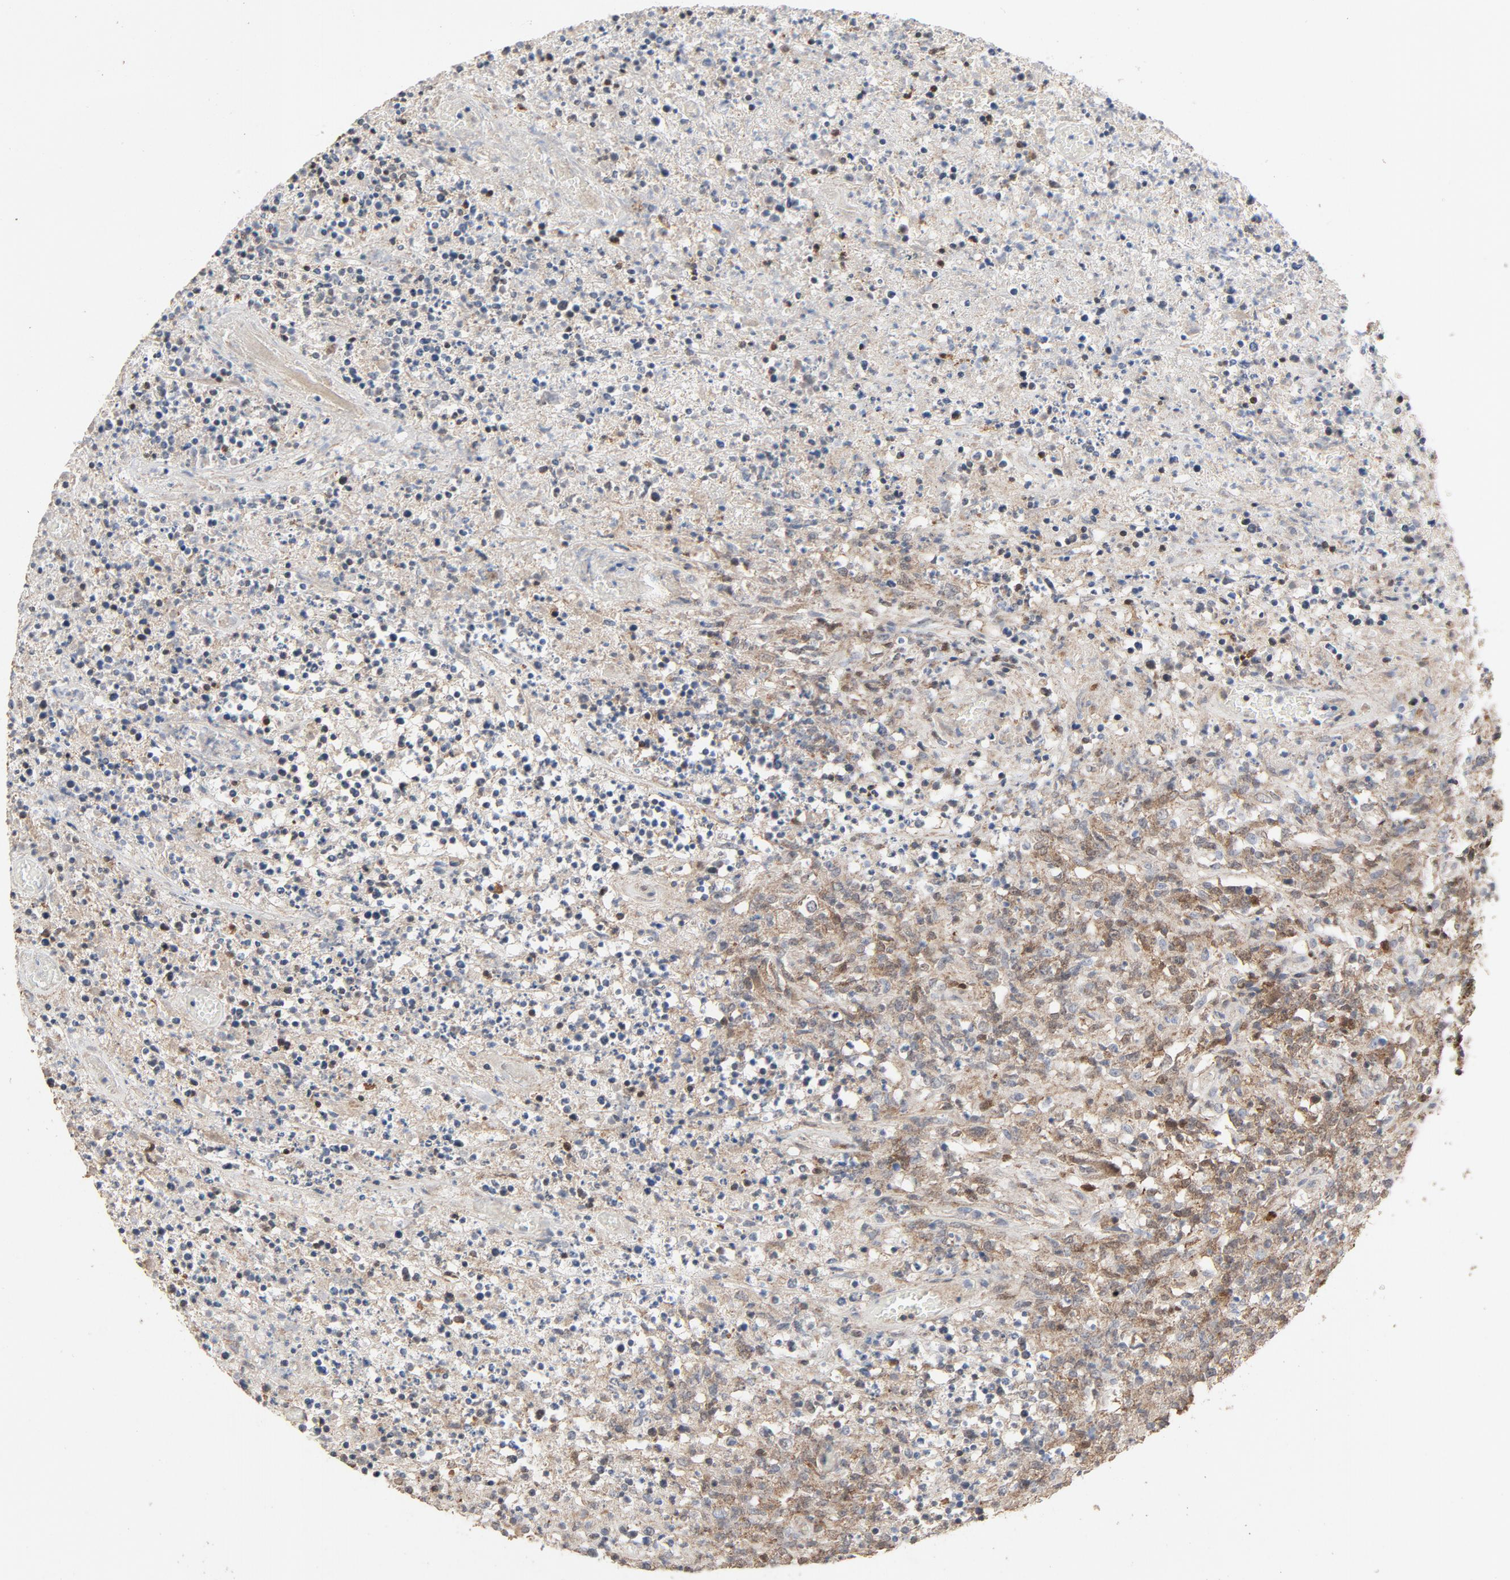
{"staining": {"intensity": "moderate", "quantity": "25%-75%", "location": "cytoplasmic/membranous,nuclear"}, "tissue": "lymphoma", "cell_type": "Tumor cells", "image_type": "cancer", "snomed": [{"axis": "morphology", "description": "Malignant lymphoma, non-Hodgkin's type, High grade"}, {"axis": "topography", "description": "Lymph node"}], "caption": "This histopathology image demonstrates immunohistochemistry staining of human high-grade malignant lymphoma, non-Hodgkin's type, with medium moderate cytoplasmic/membranous and nuclear staining in about 25%-75% of tumor cells.", "gene": "CDK6", "patient": {"sex": "female", "age": 84}}